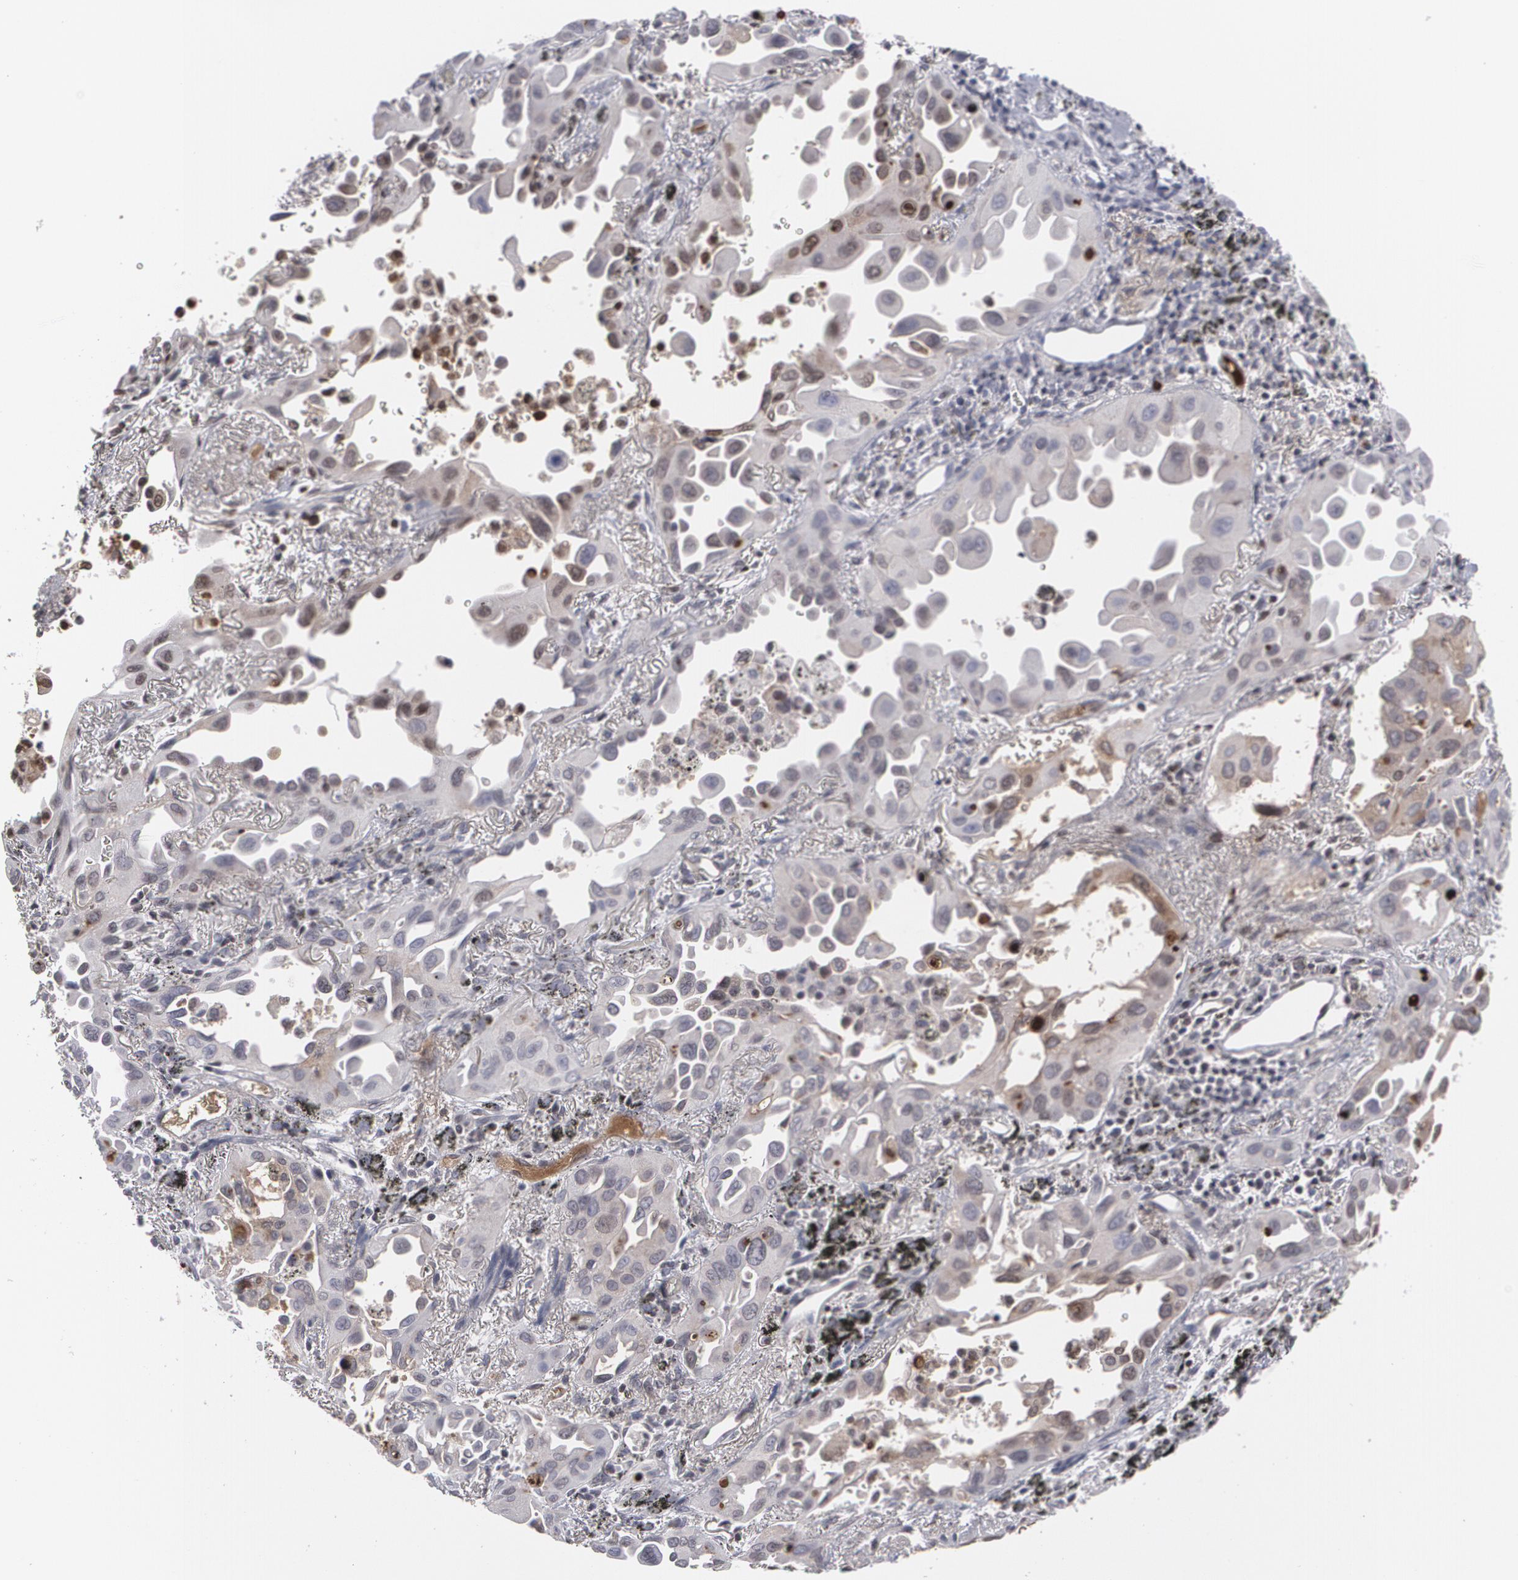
{"staining": {"intensity": "weak", "quantity": "<25%", "location": "nuclear"}, "tissue": "lung cancer", "cell_type": "Tumor cells", "image_type": "cancer", "snomed": [{"axis": "morphology", "description": "Adenocarcinoma, NOS"}, {"axis": "topography", "description": "Lung"}], "caption": "Lung cancer (adenocarcinoma) was stained to show a protein in brown. There is no significant expression in tumor cells.", "gene": "LRG1", "patient": {"sex": "male", "age": 68}}